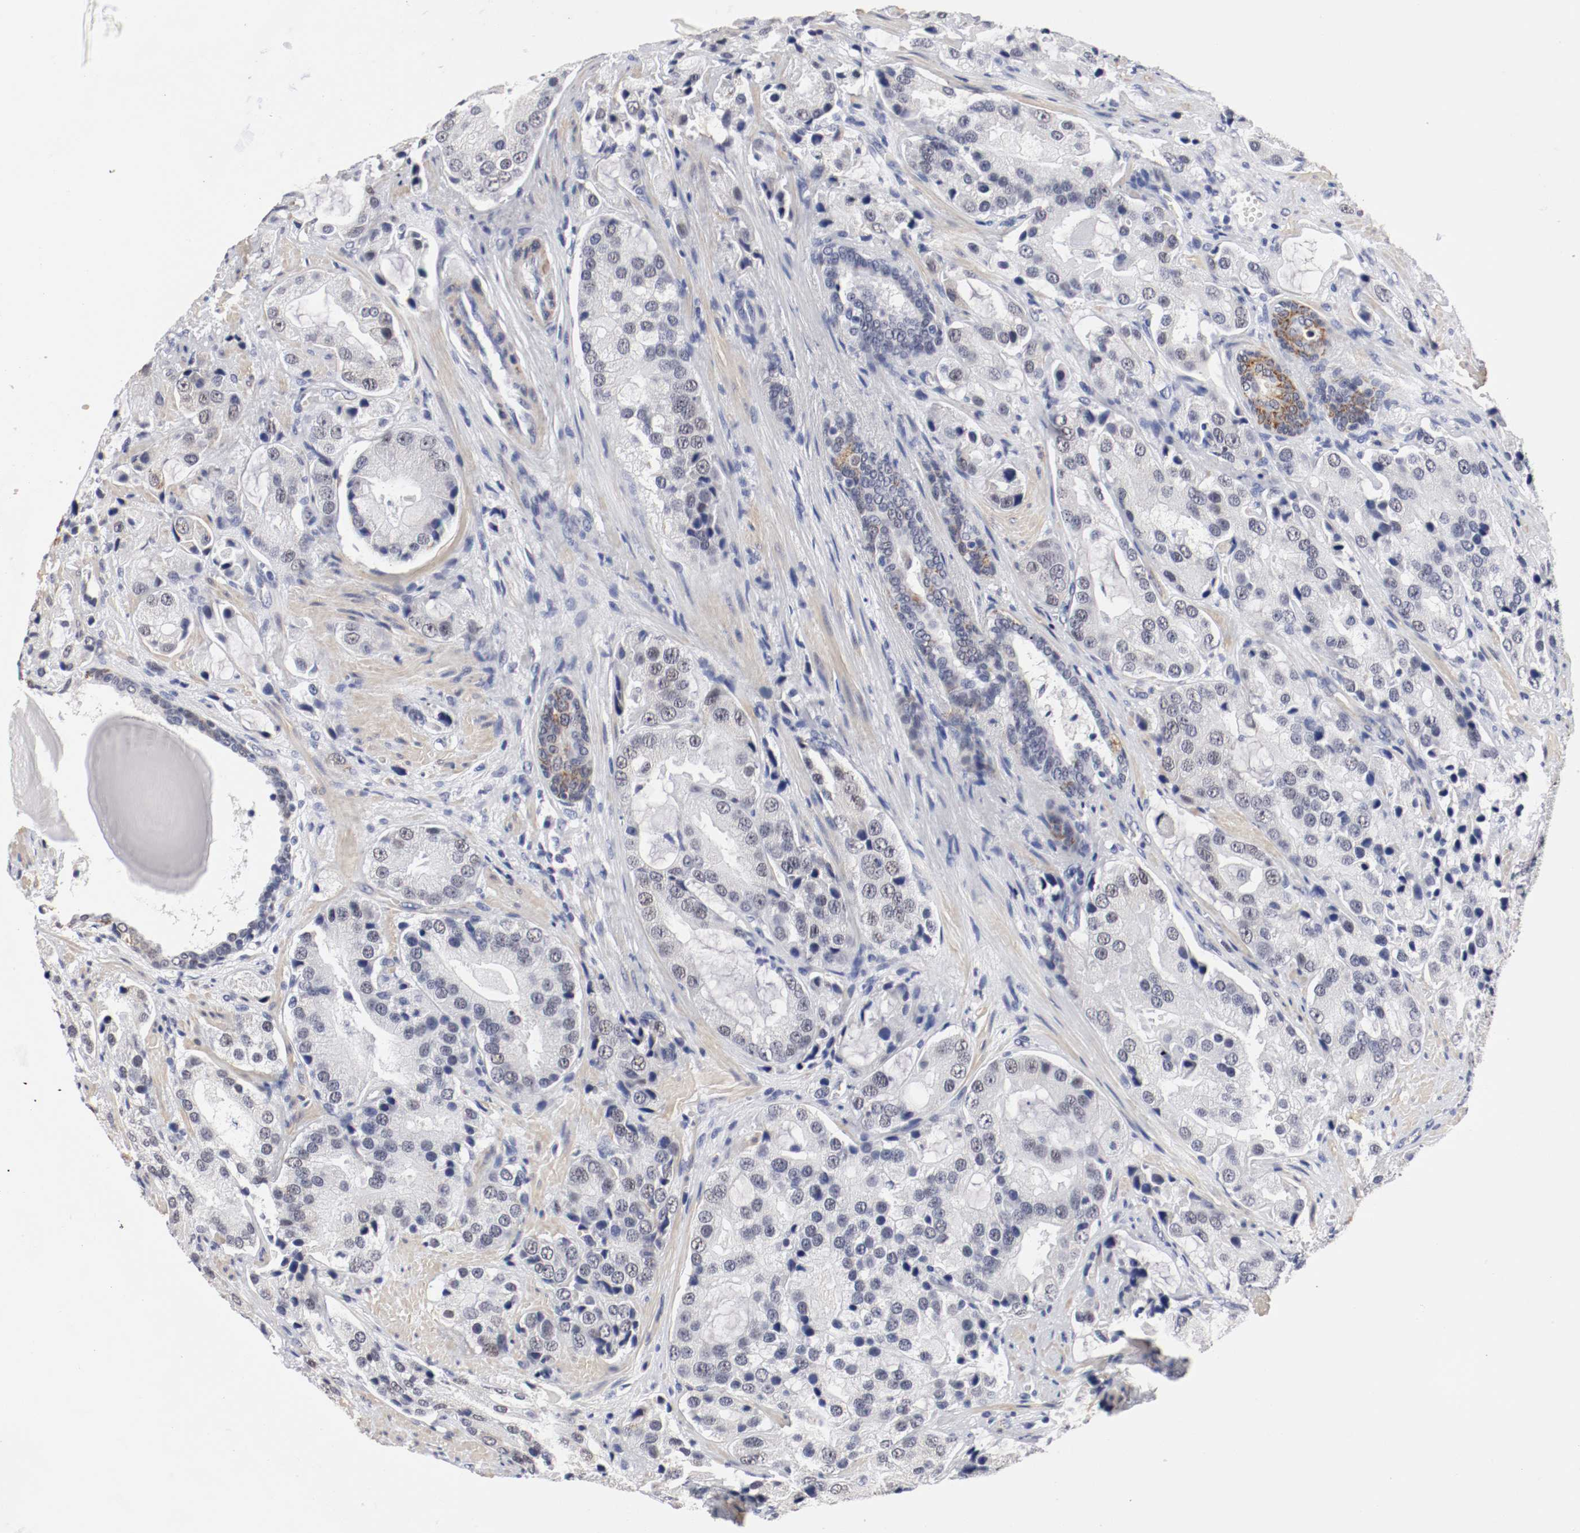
{"staining": {"intensity": "negative", "quantity": "none", "location": "none"}, "tissue": "prostate cancer", "cell_type": "Tumor cells", "image_type": "cancer", "snomed": [{"axis": "morphology", "description": "Adenocarcinoma, High grade"}, {"axis": "topography", "description": "Prostate"}], "caption": "Tumor cells show no significant protein positivity in prostate adenocarcinoma (high-grade).", "gene": "GRHL2", "patient": {"sex": "male", "age": 70}}